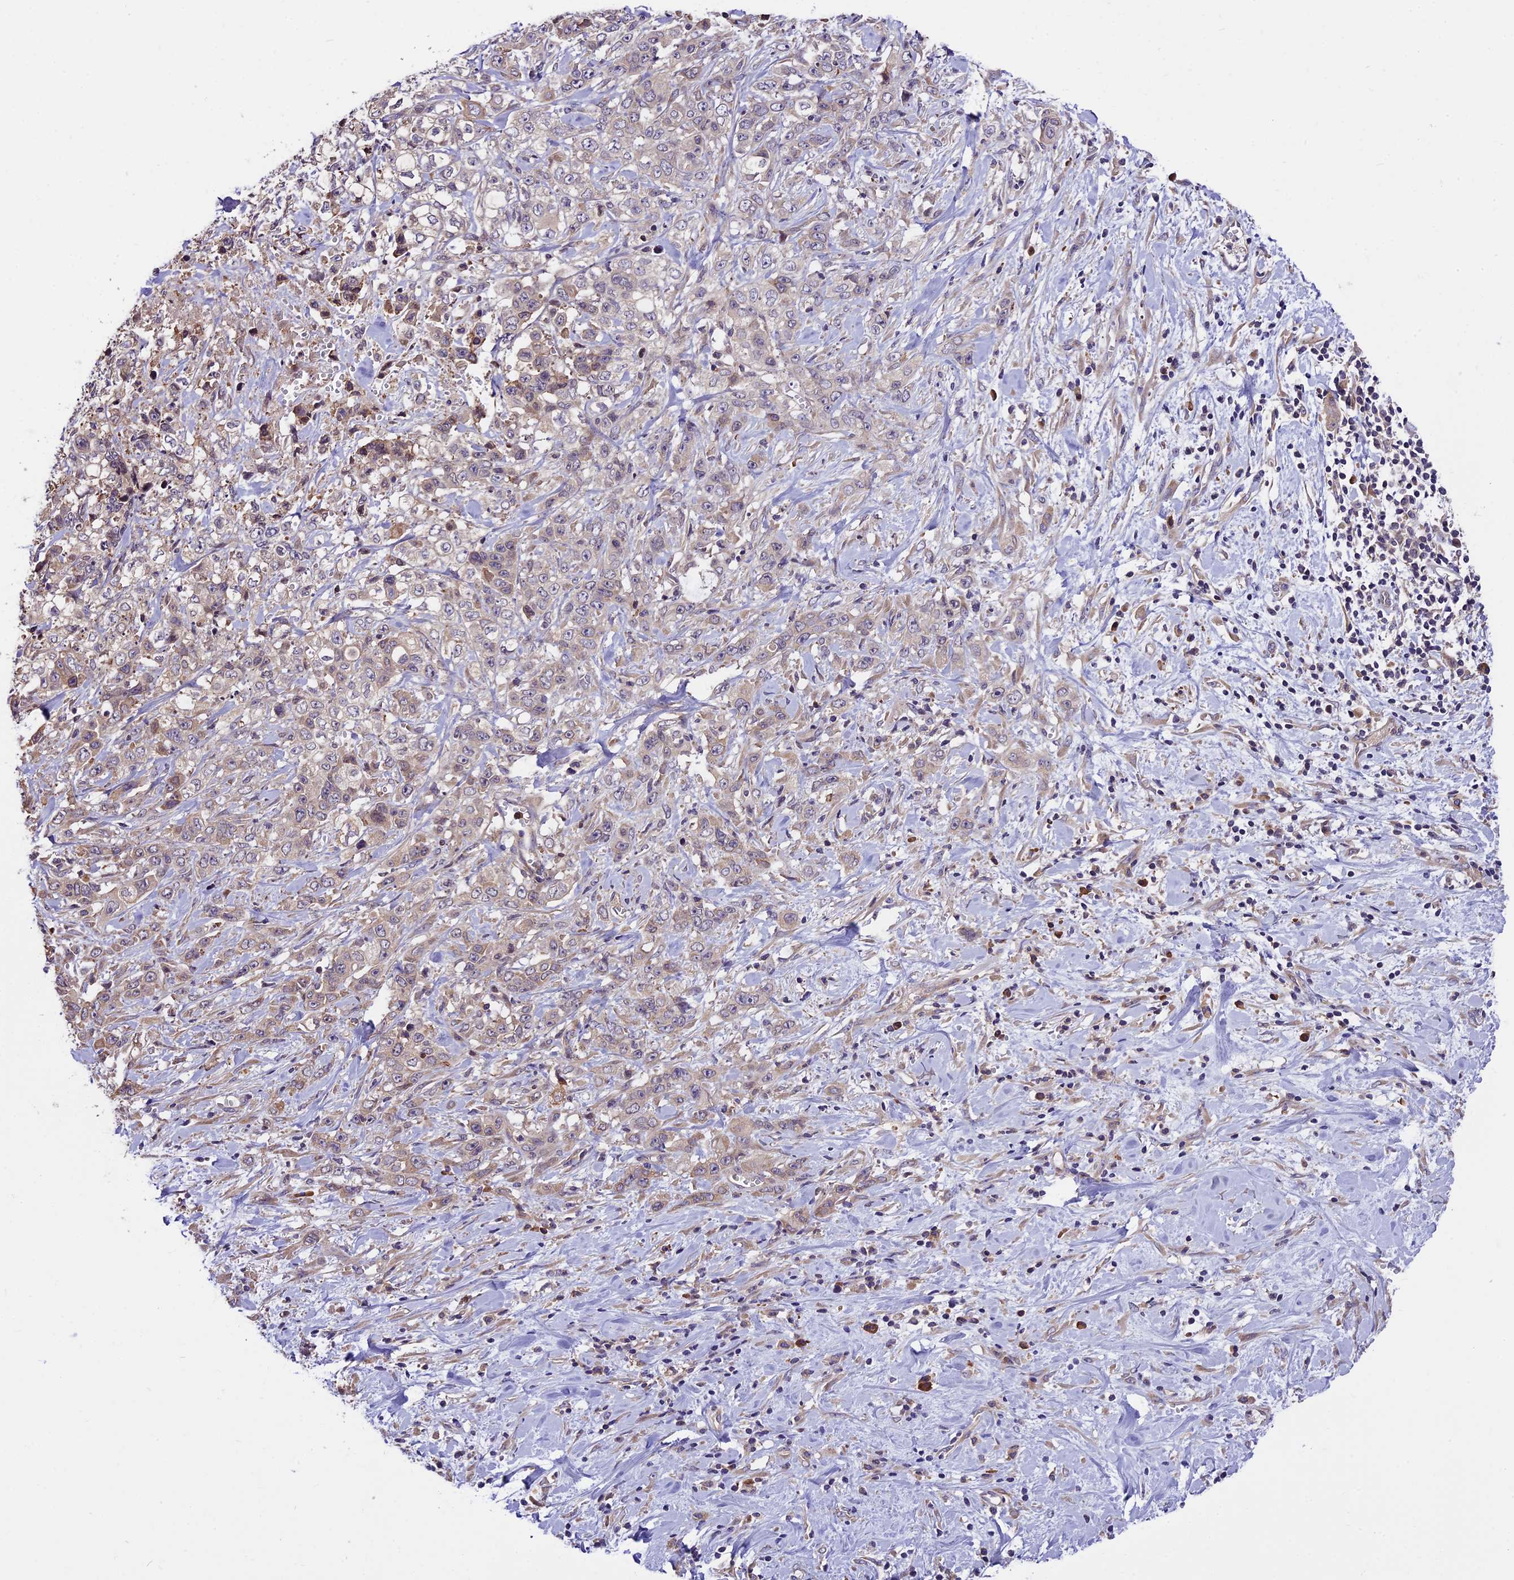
{"staining": {"intensity": "weak", "quantity": "<25%", "location": "cytoplasmic/membranous"}, "tissue": "stomach cancer", "cell_type": "Tumor cells", "image_type": "cancer", "snomed": [{"axis": "morphology", "description": "Adenocarcinoma, NOS"}, {"axis": "topography", "description": "Stomach, upper"}], "caption": "There is no significant staining in tumor cells of stomach cancer (adenocarcinoma).", "gene": "ABCC10", "patient": {"sex": "male", "age": 62}}